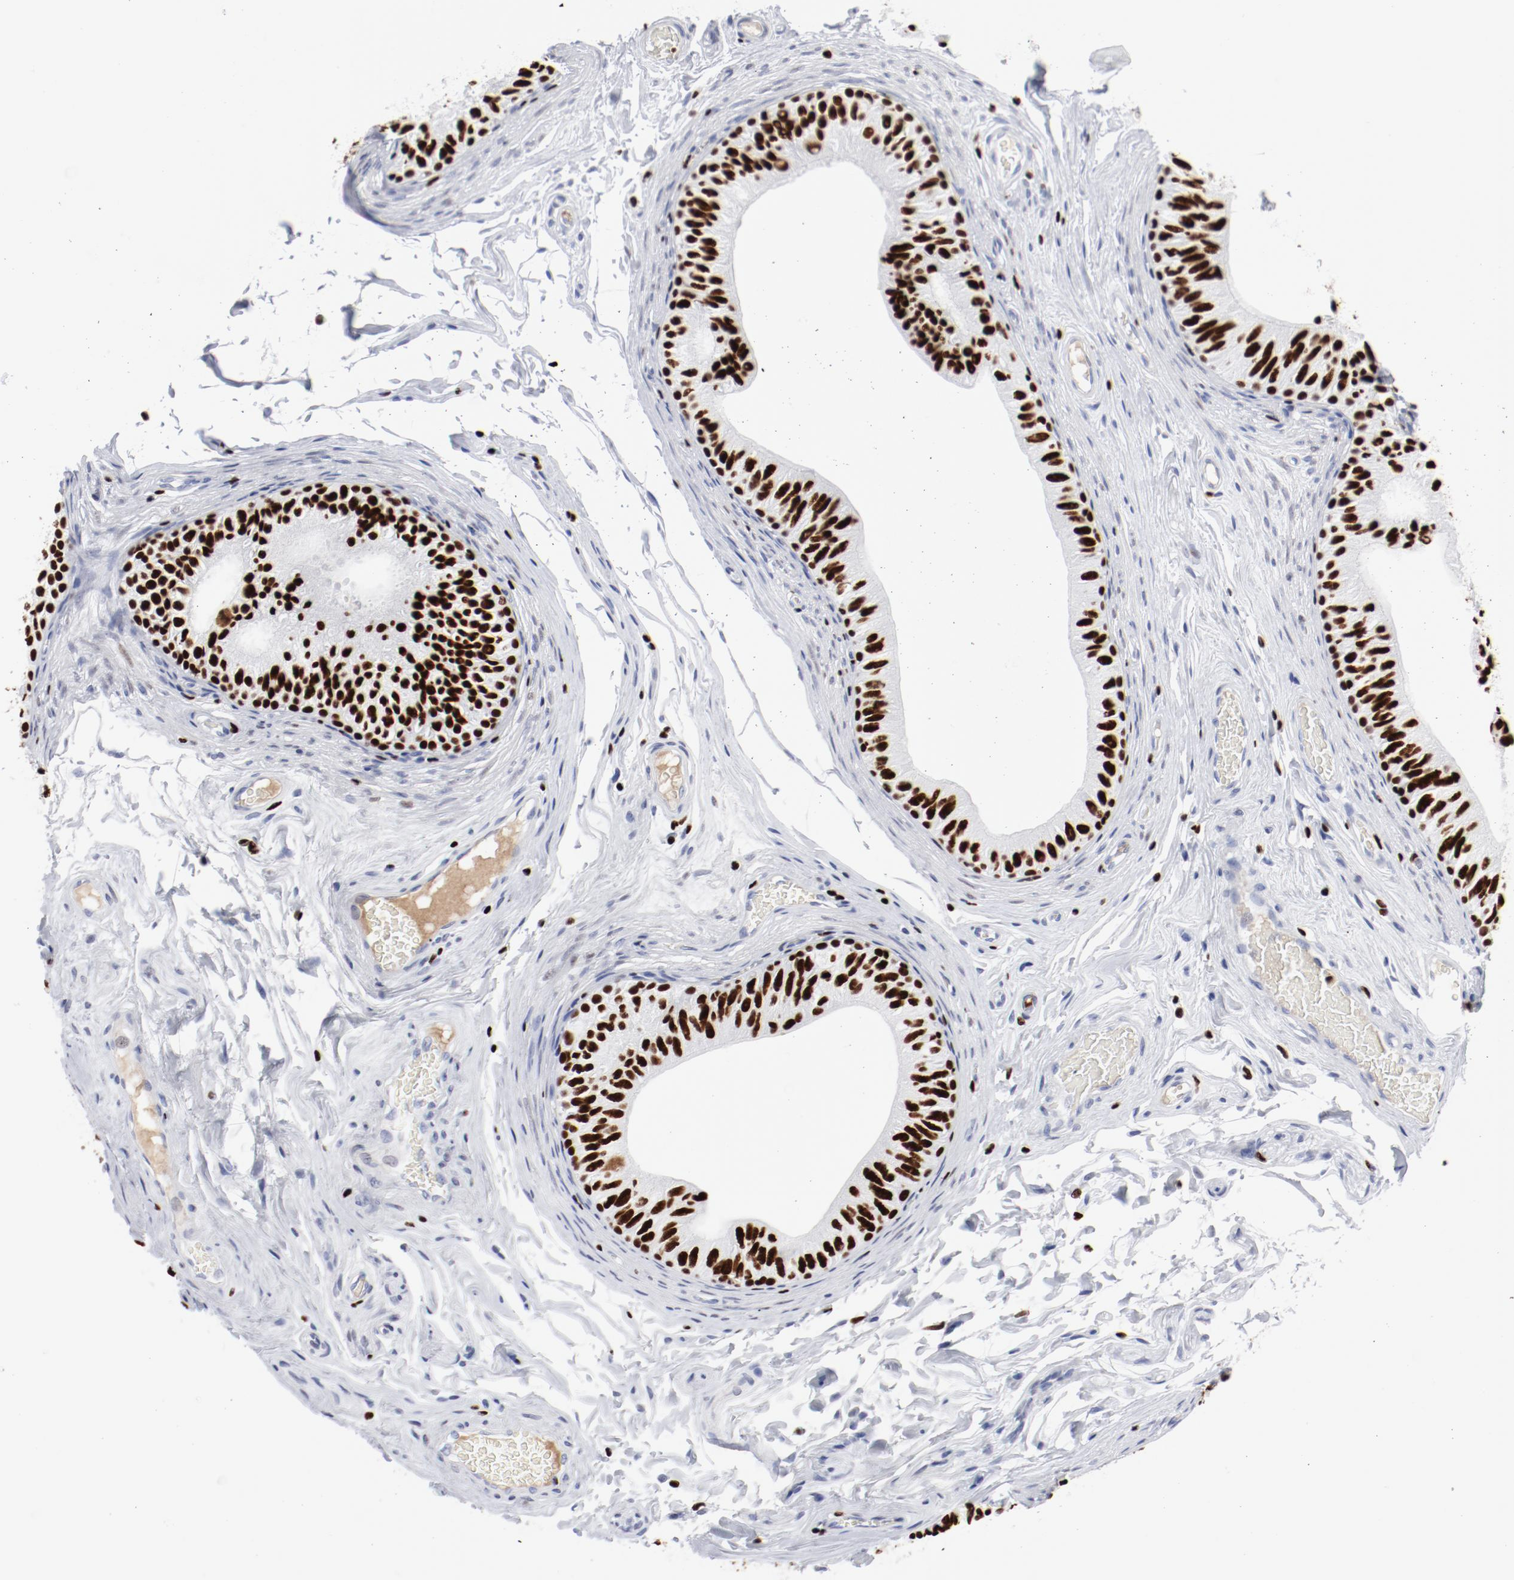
{"staining": {"intensity": "strong", "quantity": ">75%", "location": "nuclear"}, "tissue": "epididymis", "cell_type": "Glandular cells", "image_type": "normal", "snomed": [{"axis": "morphology", "description": "Normal tissue, NOS"}, {"axis": "topography", "description": "Testis"}, {"axis": "topography", "description": "Epididymis"}], "caption": "The image exhibits staining of benign epididymis, revealing strong nuclear protein expression (brown color) within glandular cells. The staining was performed using DAB to visualize the protein expression in brown, while the nuclei were stained in blue with hematoxylin (Magnification: 20x).", "gene": "SMARCC2", "patient": {"sex": "male", "age": 36}}